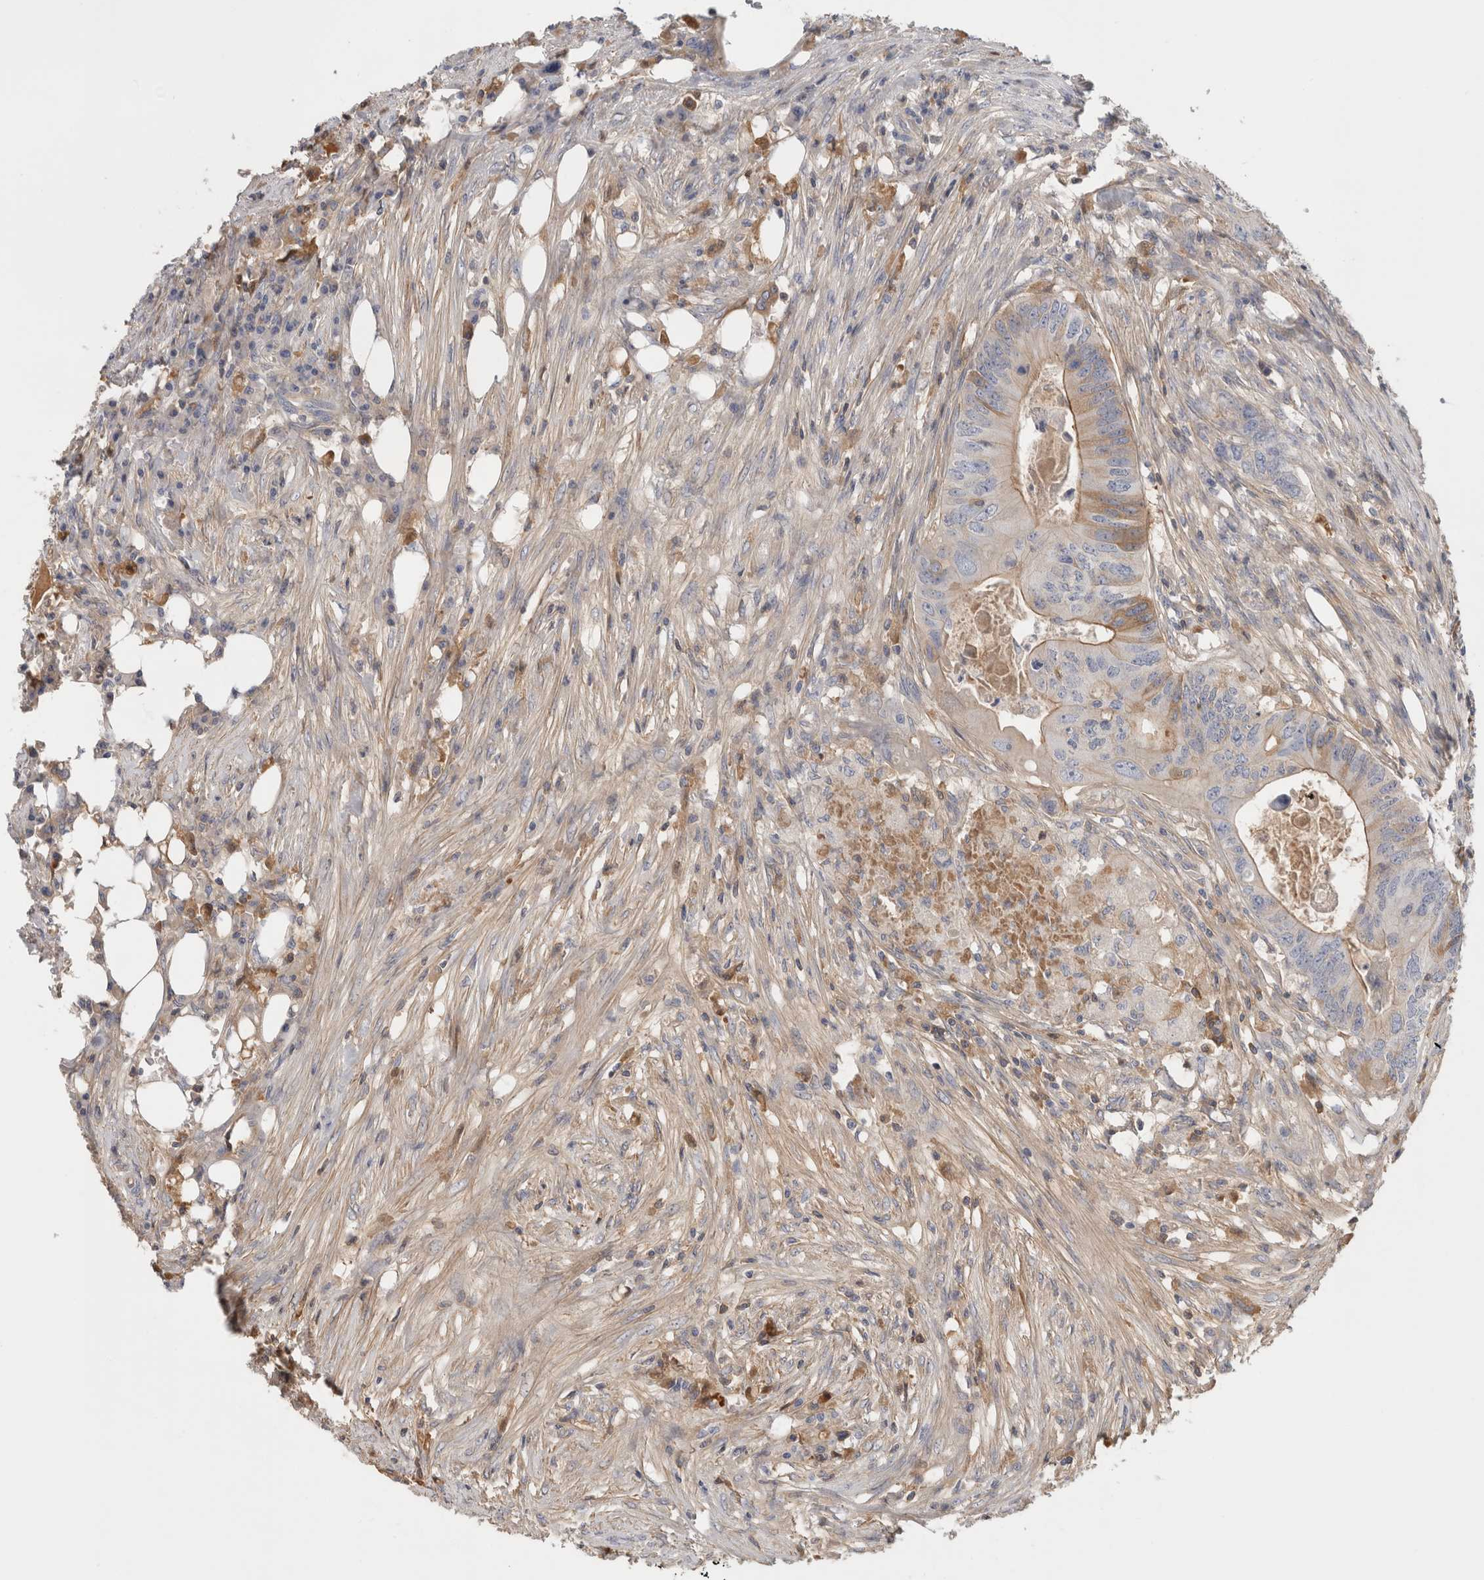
{"staining": {"intensity": "moderate", "quantity": "<25%", "location": "cytoplasmic/membranous"}, "tissue": "colorectal cancer", "cell_type": "Tumor cells", "image_type": "cancer", "snomed": [{"axis": "morphology", "description": "Adenocarcinoma, NOS"}, {"axis": "topography", "description": "Colon"}], "caption": "An image of colorectal adenocarcinoma stained for a protein displays moderate cytoplasmic/membranous brown staining in tumor cells.", "gene": "CFI", "patient": {"sex": "male", "age": 71}}